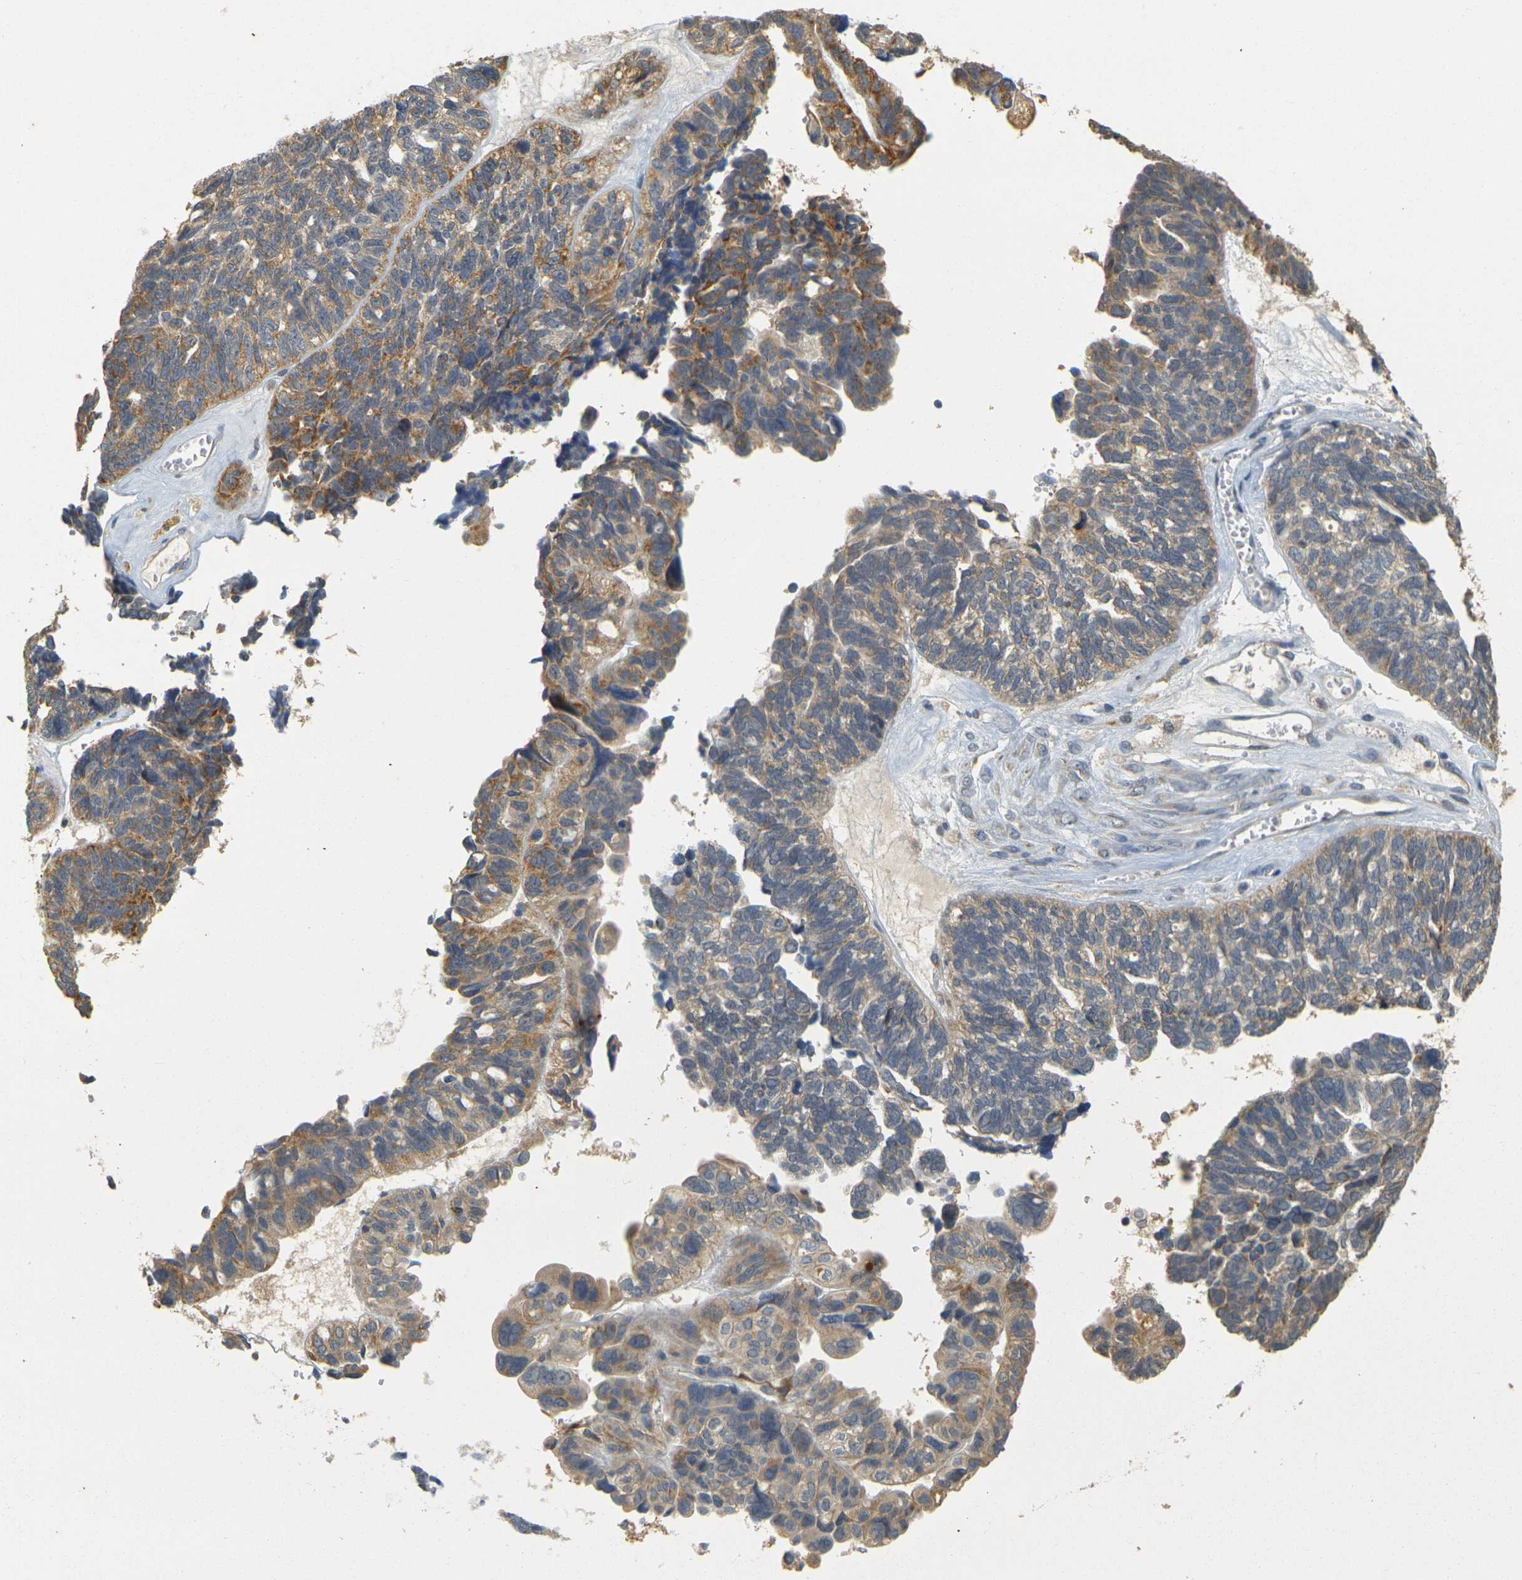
{"staining": {"intensity": "moderate", "quantity": ">75%", "location": "cytoplasmic/membranous"}, "tissue": "ovarian cancer", "cell_type": "Tumor cells", "image_type": "cancer", "snomed": [{"axis": "morphology", "description": "Cystadenocarcinoma, serous, NOS"}, {"axis": "topography", "description": "Ovary"}], "caption": "This is a micrograph of immunohistochemistry staining of ovarian cancer (serous cystadenocarcinoma), which shows moderate positivity in the cytoplasmic/membranous of tumor cells.", "gene": "GDAP1", "patient": {"sex": "female", "age": 79}}